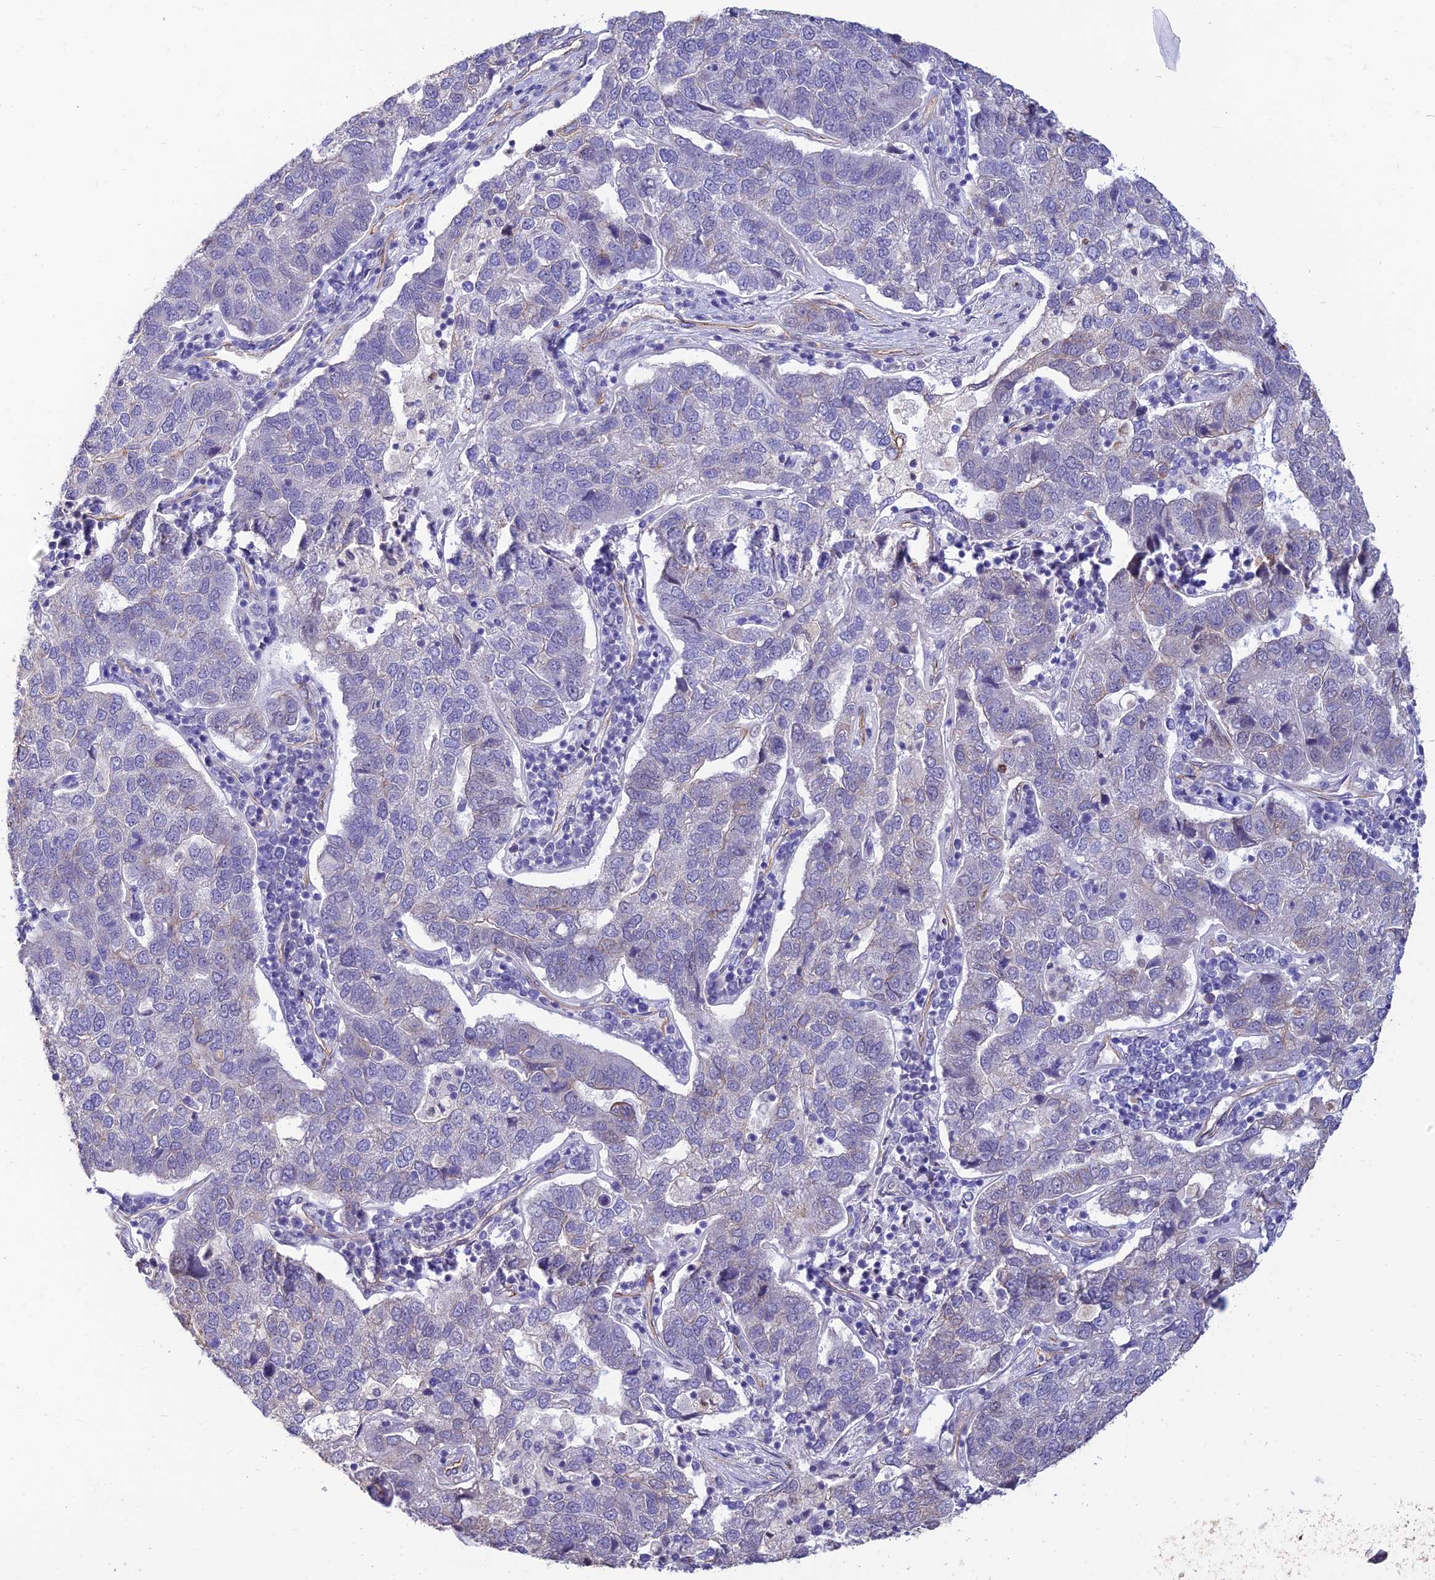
{"staining": {"intensity": "negative", "quantity": "none", "location": "none"}, "tissue": "pancreatic cancer", "cell_type": "Tumor cells", "image_type": "cancer", "snomed": [{"axis": "morphology", "description": "Adenocarcinoma, NOS"}, {"axis": "topography", "description": "Pancreas"}], "caption": "Human pancreatic adenocarcinoma stained for a protein using IHC demonstrates no staining in tumor cells.", "gene": "ALDH1L2", "patient": {"sex": "female", "age": 61}}